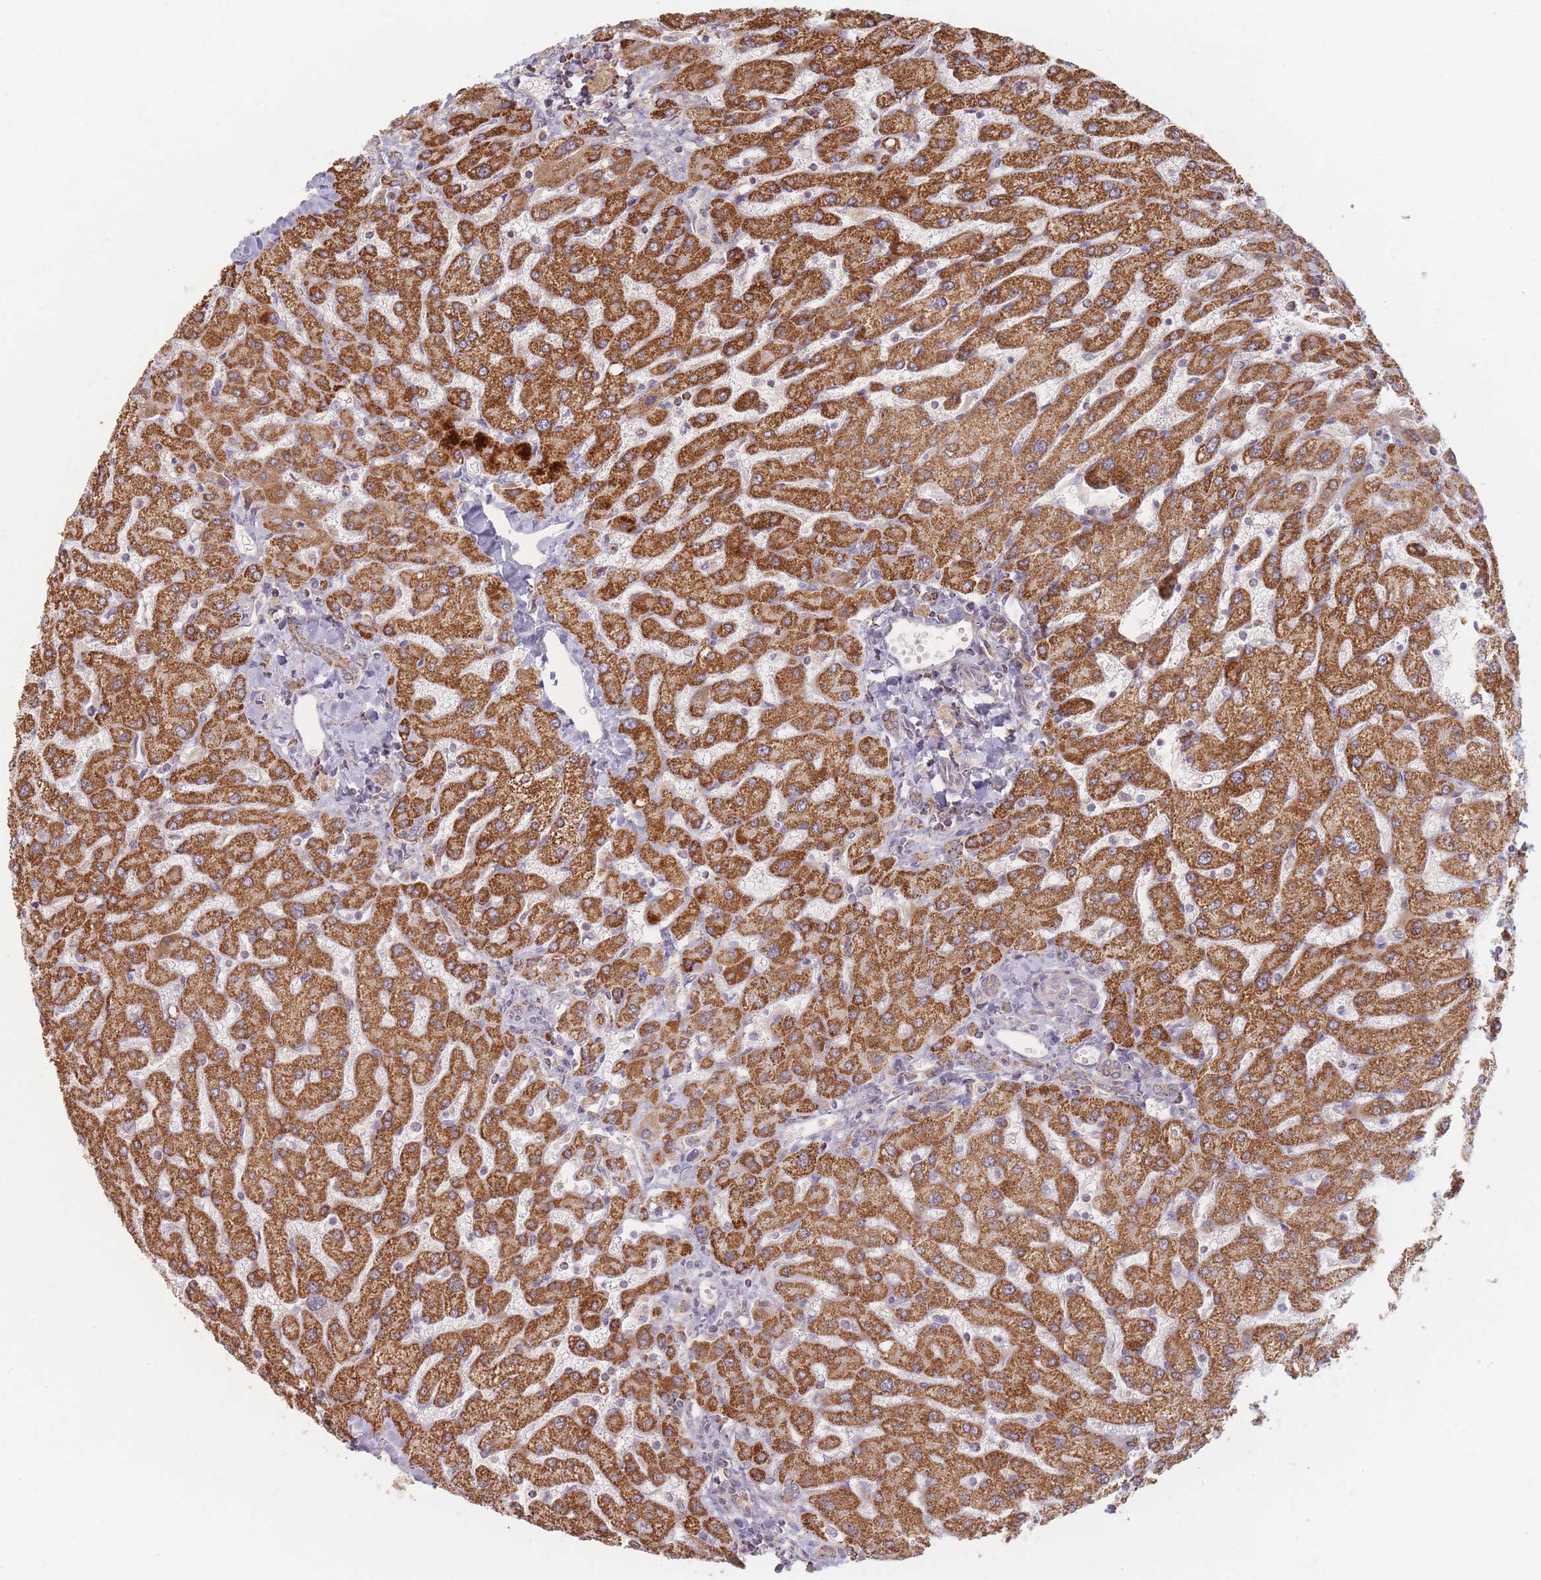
{"staining": {"intensity": "moderate", "quantity": "25%-75%", "location": "cytoplasmic/membranous"}, "tissue": "liver", "cell_type": "Cholangiocytes", "image_type": "normal", "snomed": [{"axis": "morphology", "description": "Normal tissue, NOS"}, {"axis": "topography", "description": "Liver"}], "caption": "Protein analysis of normal liver exhibits moderate cytoplasmic/membranous staining in approximately 25%-75% of cholangiocytes. Ihc stains the protein in brown and the nuclei are stained blue.", "gene": "ESRP2", "patient": {"sex": "male", "age": 55}}